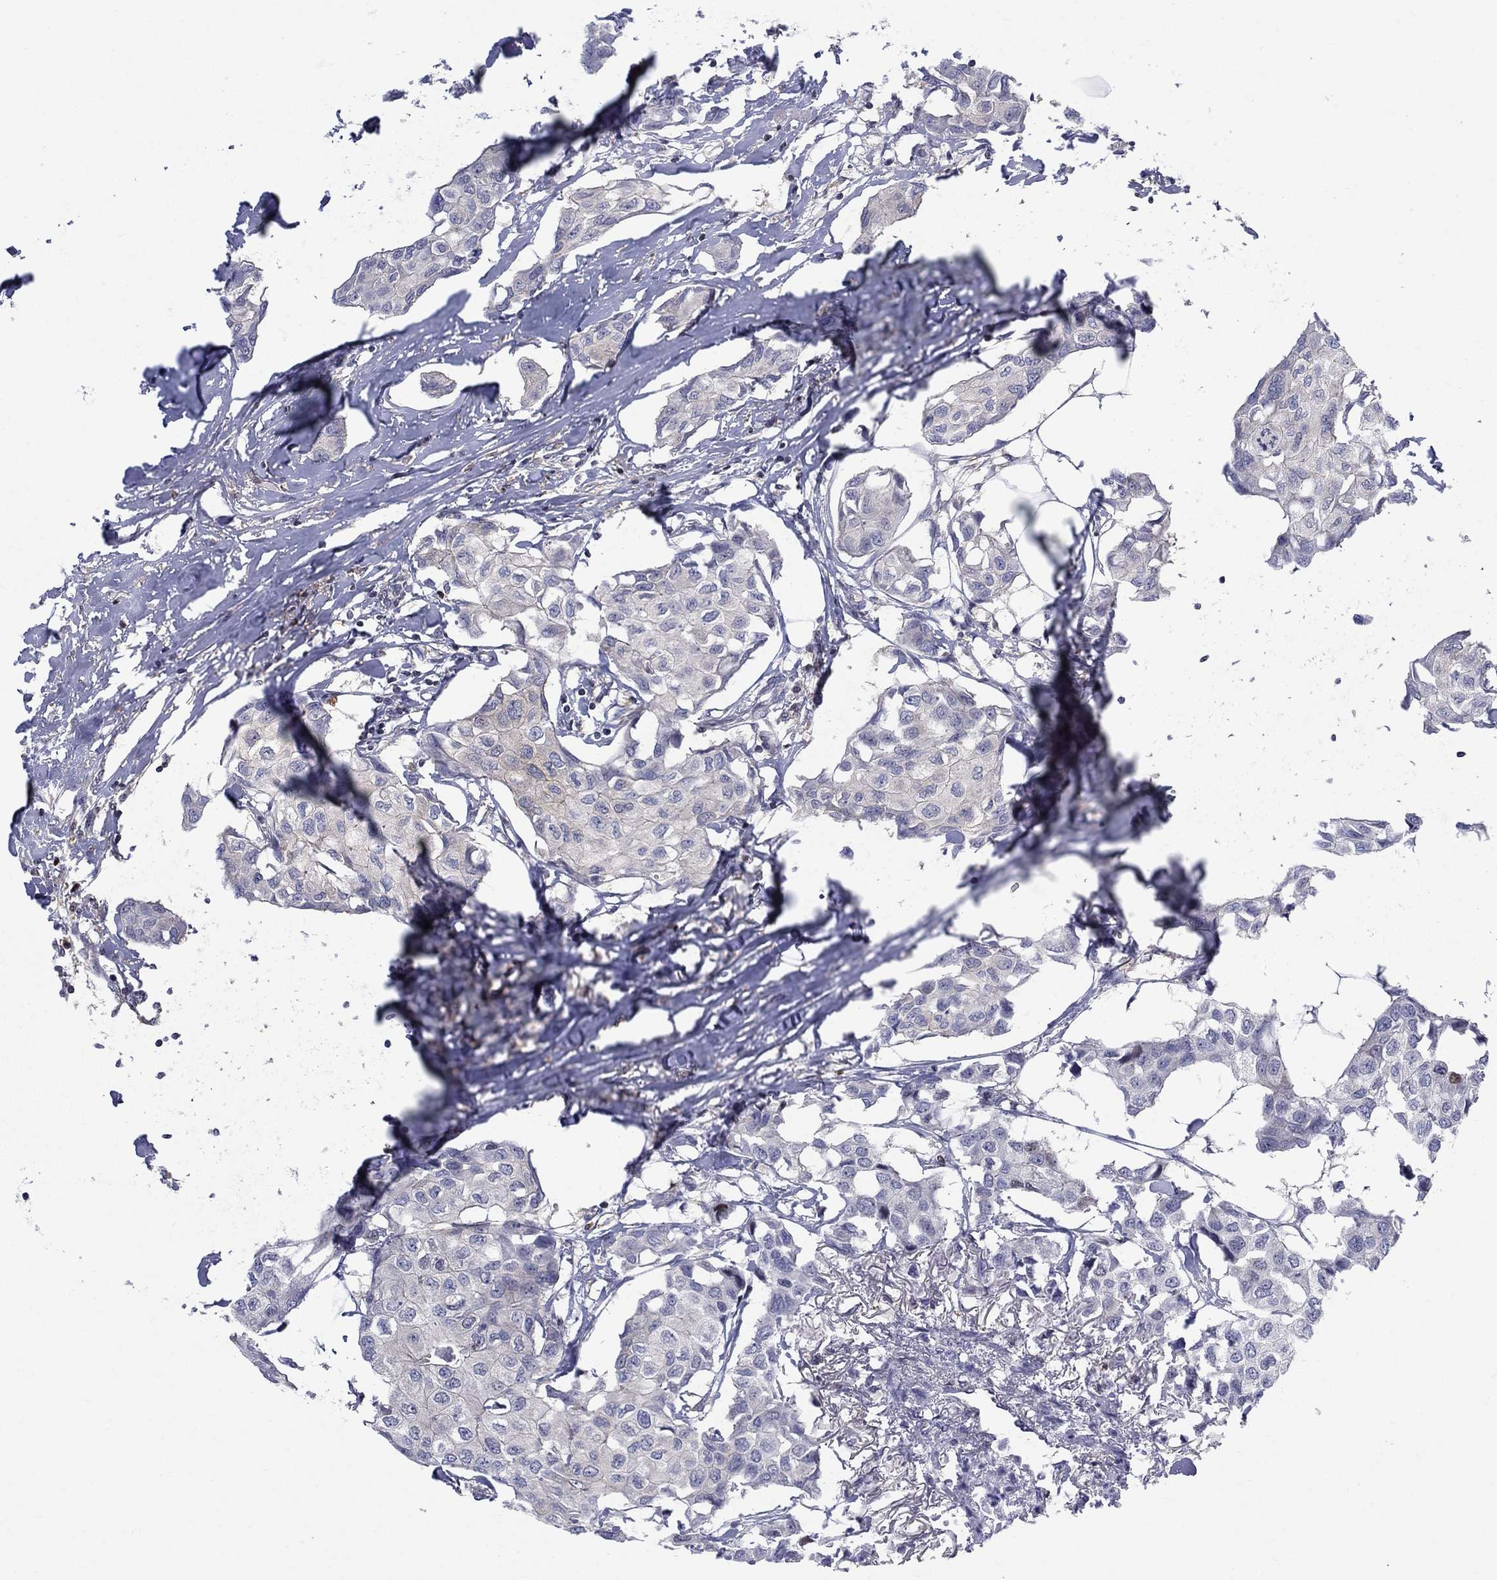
{"staining": {"intensity": "negative", "quantity": "none", "location": "none"}, "tissue": "breast cancer", "cell_type": "Tumor cells", "image_type": "cancer", "snomed": [{"axis": "morphology", "description": "Duct carcinoma"}, {"axis": "topography", "description": "Breast"}], "caption": "Breast invasive ductal carcinoma stained for a protein using IHC reveals no staining tumor cells.", "gene": "ZNHIT3", "patient": {"sex": "female", "age": 80}}